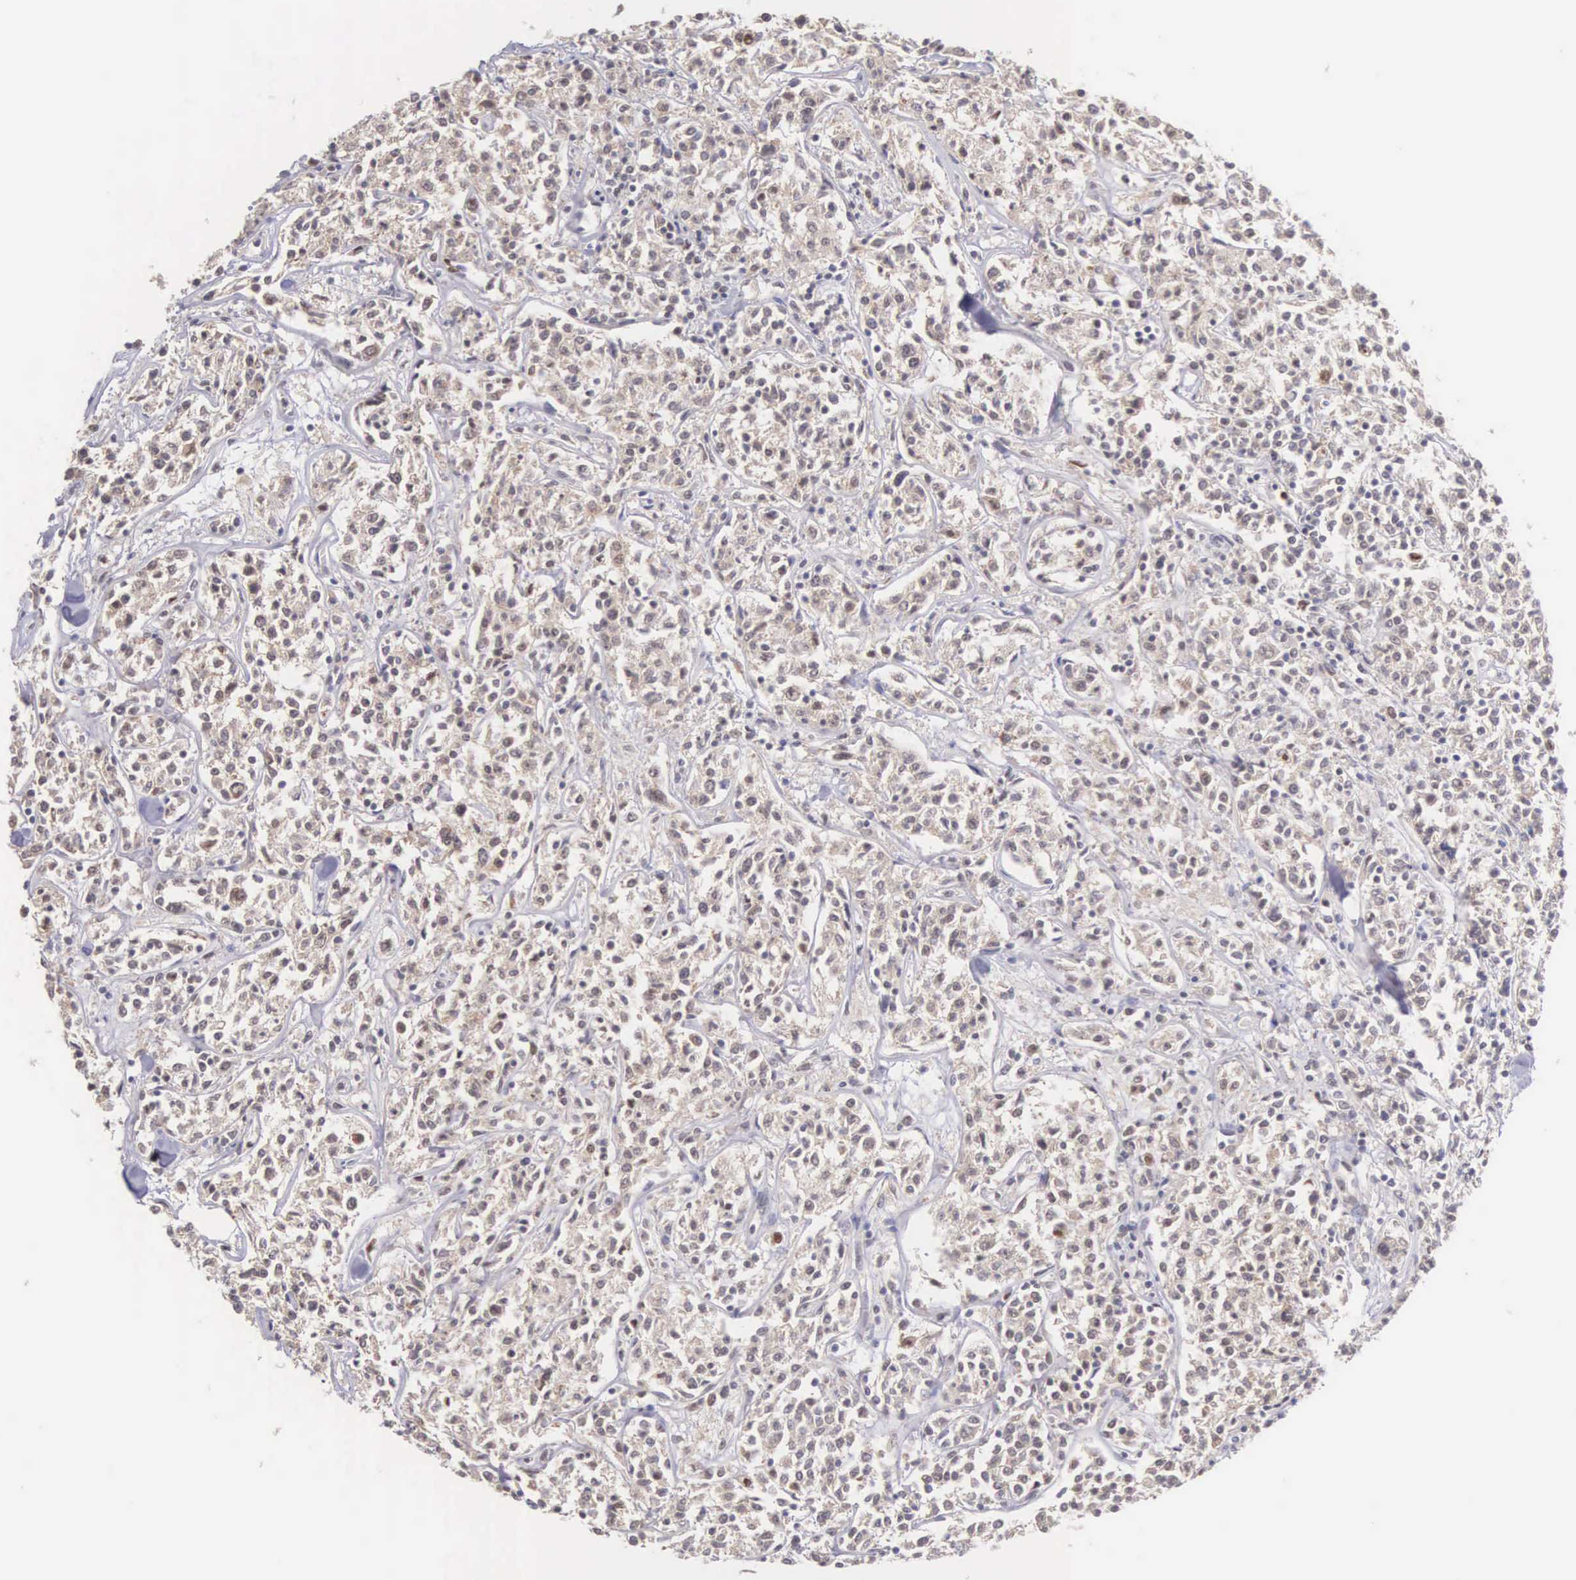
{"staining": {"intensity": "negative", "quantity": "none", "location": "none"}, "tissue": "lymphoma", "cell_type": "Tumor cells", "image_type": "cancer", "snomed": [{"axis": "morphology", "description": "Malignant lymphoma, non-Hodgkin's type, Low grade"}, {"axis": "topography", "description": "Small intestine"}], "caption": "The histopathology image displays no significant positivity in tumor cells of lymphoma. (DAB (3,3'-diaminobenzidine) immunohistochemistry (IHC) with hematoxylin counter stain).", "gene": "GRK3", "patient": {"sex": "female", "age": 59}}